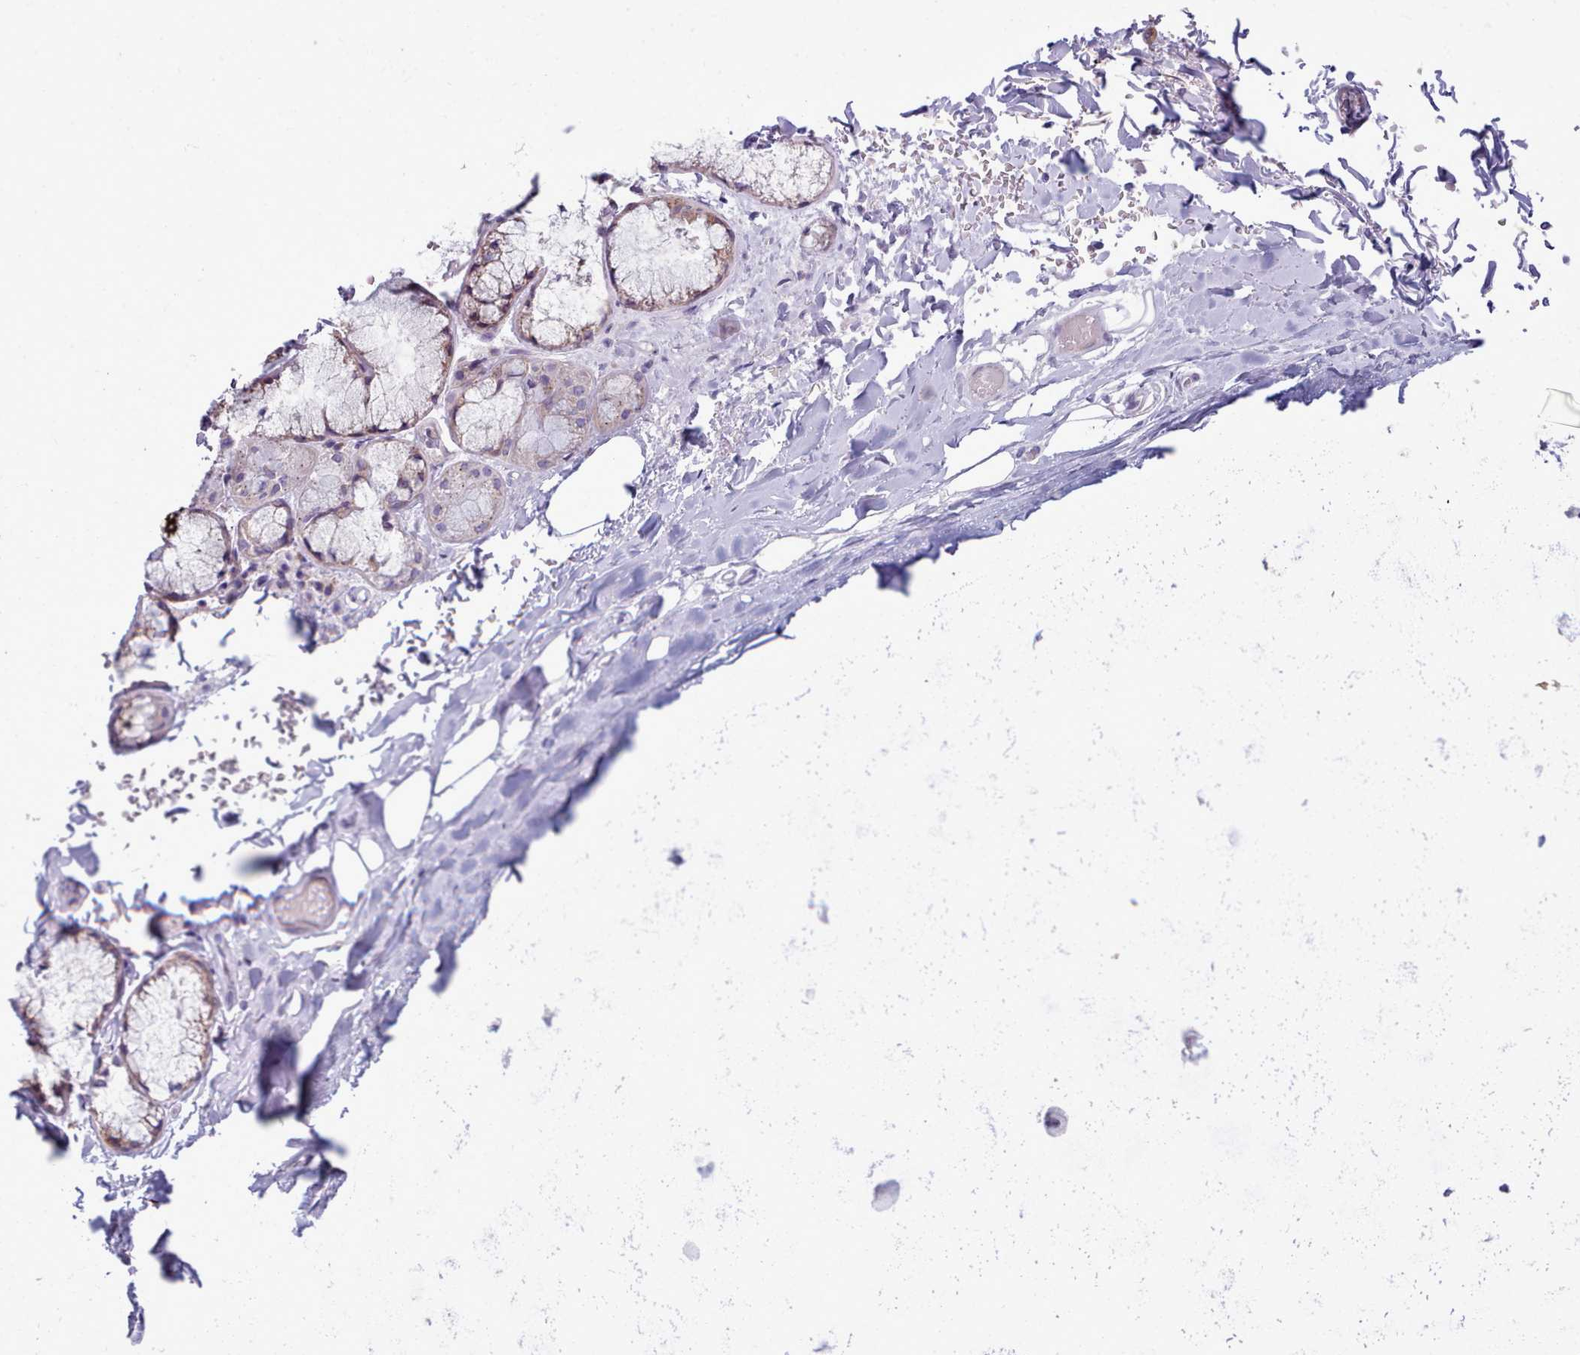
{"staining": {"intensity": "negative", "quantity": "none", "location": "none"}, "tissue": "adipose tissue", "cell_type": "Adipocytes", "image_type": "normal", "snomed": [{"axis": "morphology", "description": "Normal tissue, NOS"}, {"axis": "topography", "description": "Cartilage tissue"}], "caption": "Immunohistochemistry of normal human adipose tissue reveals no positivity in adipocytes.", "gene": "MYRFL", "patient": {"sex": "male", "age": 73}}